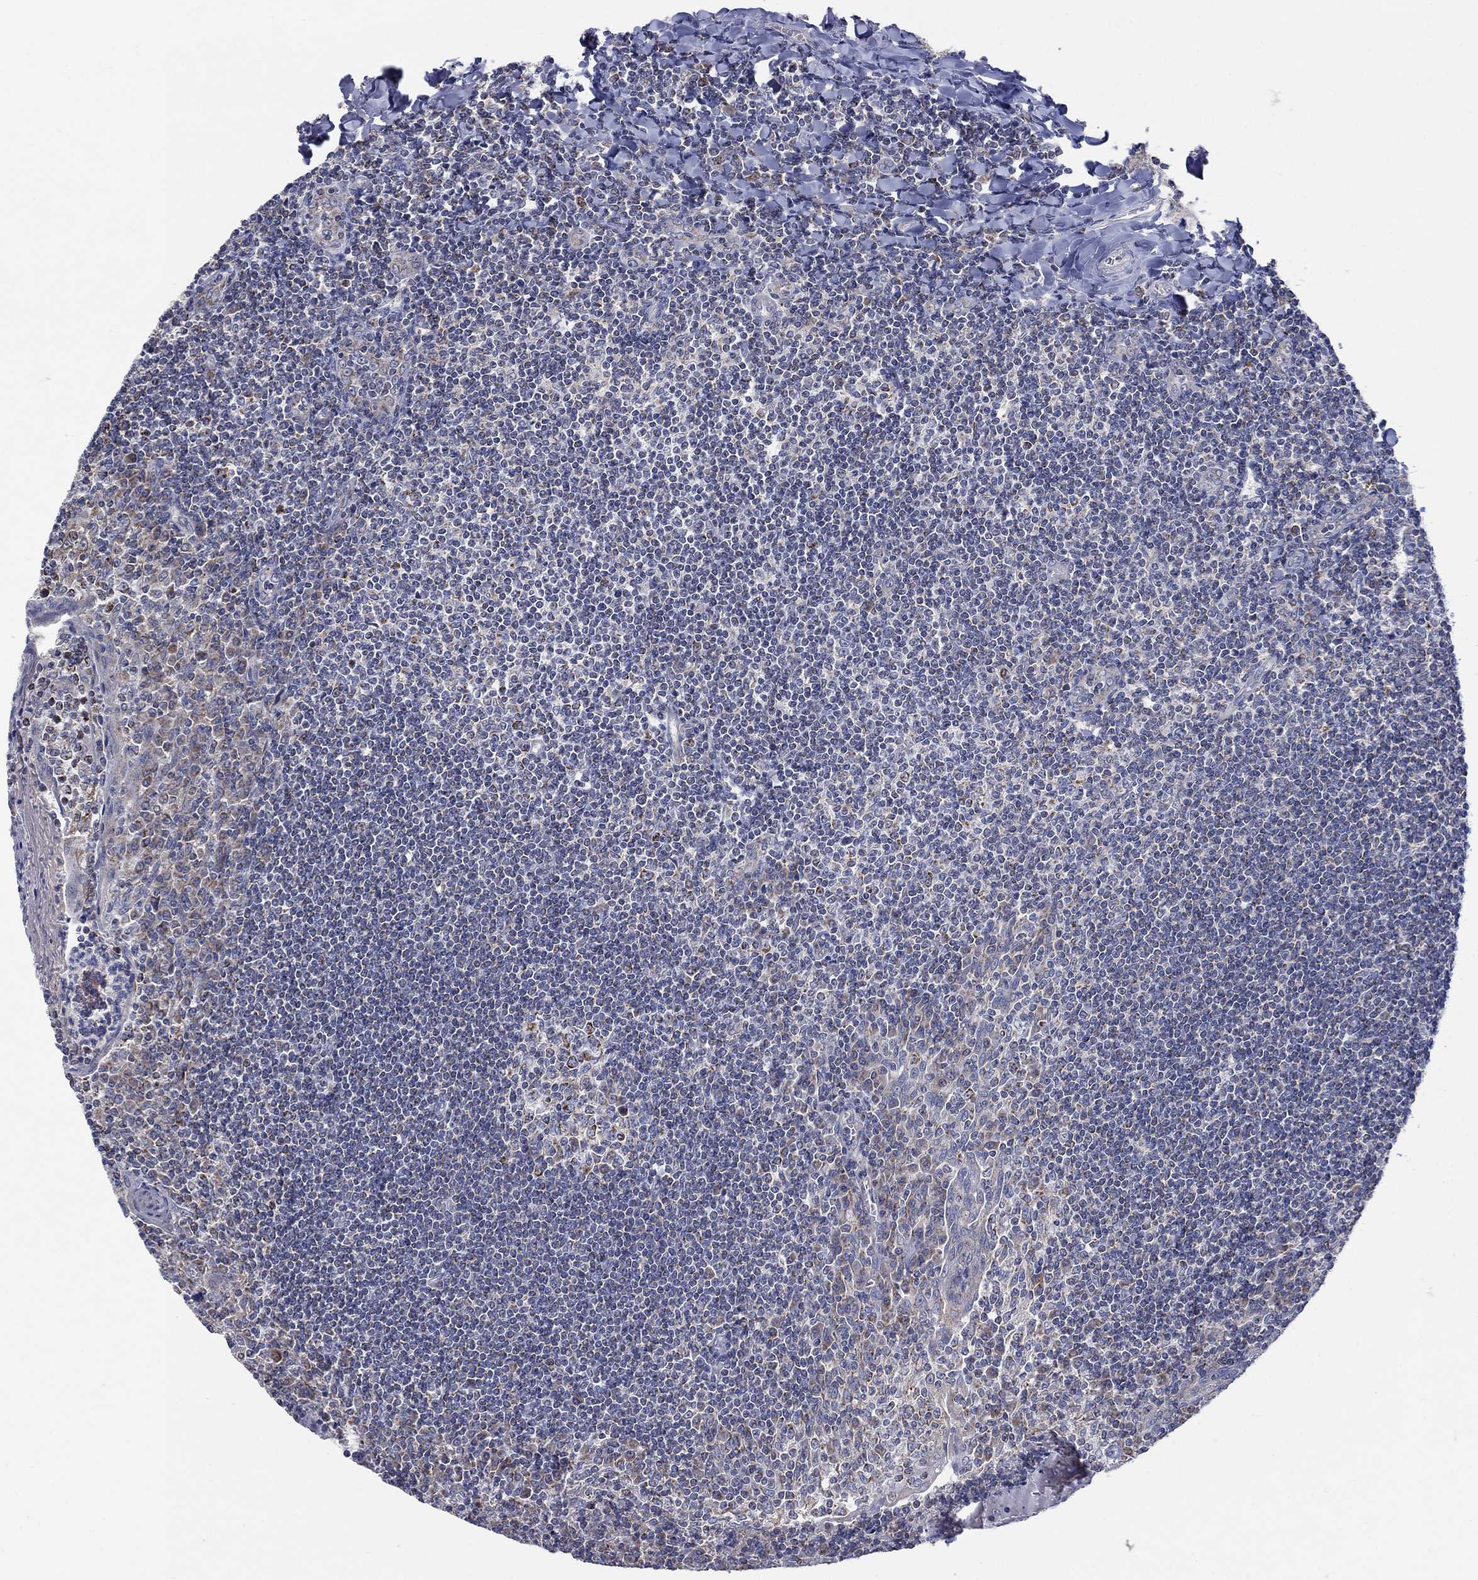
{"staining": {"intensity": "strong", "quantity": "25%-75%", "location": "cytoplasmic/membranous"}, "tissue": "tonsil", "cell_type": "Germinal center cells", "image_type": "normal", "snomed": [{"axis": "morphology", "description": "Normal tissue, NOS"}, {"axis": "topography", "description": "Tonsil"}], "caption": "An immunohistochemistry (IHC) micrograph of unremarkable tissue is shown. Protein staining in brown shows strong cytoplasmic/membranous positivity in tonsil within germinal center cells.", "gene": "HPS5", "patient": {"sex": "female", "age": 12}}